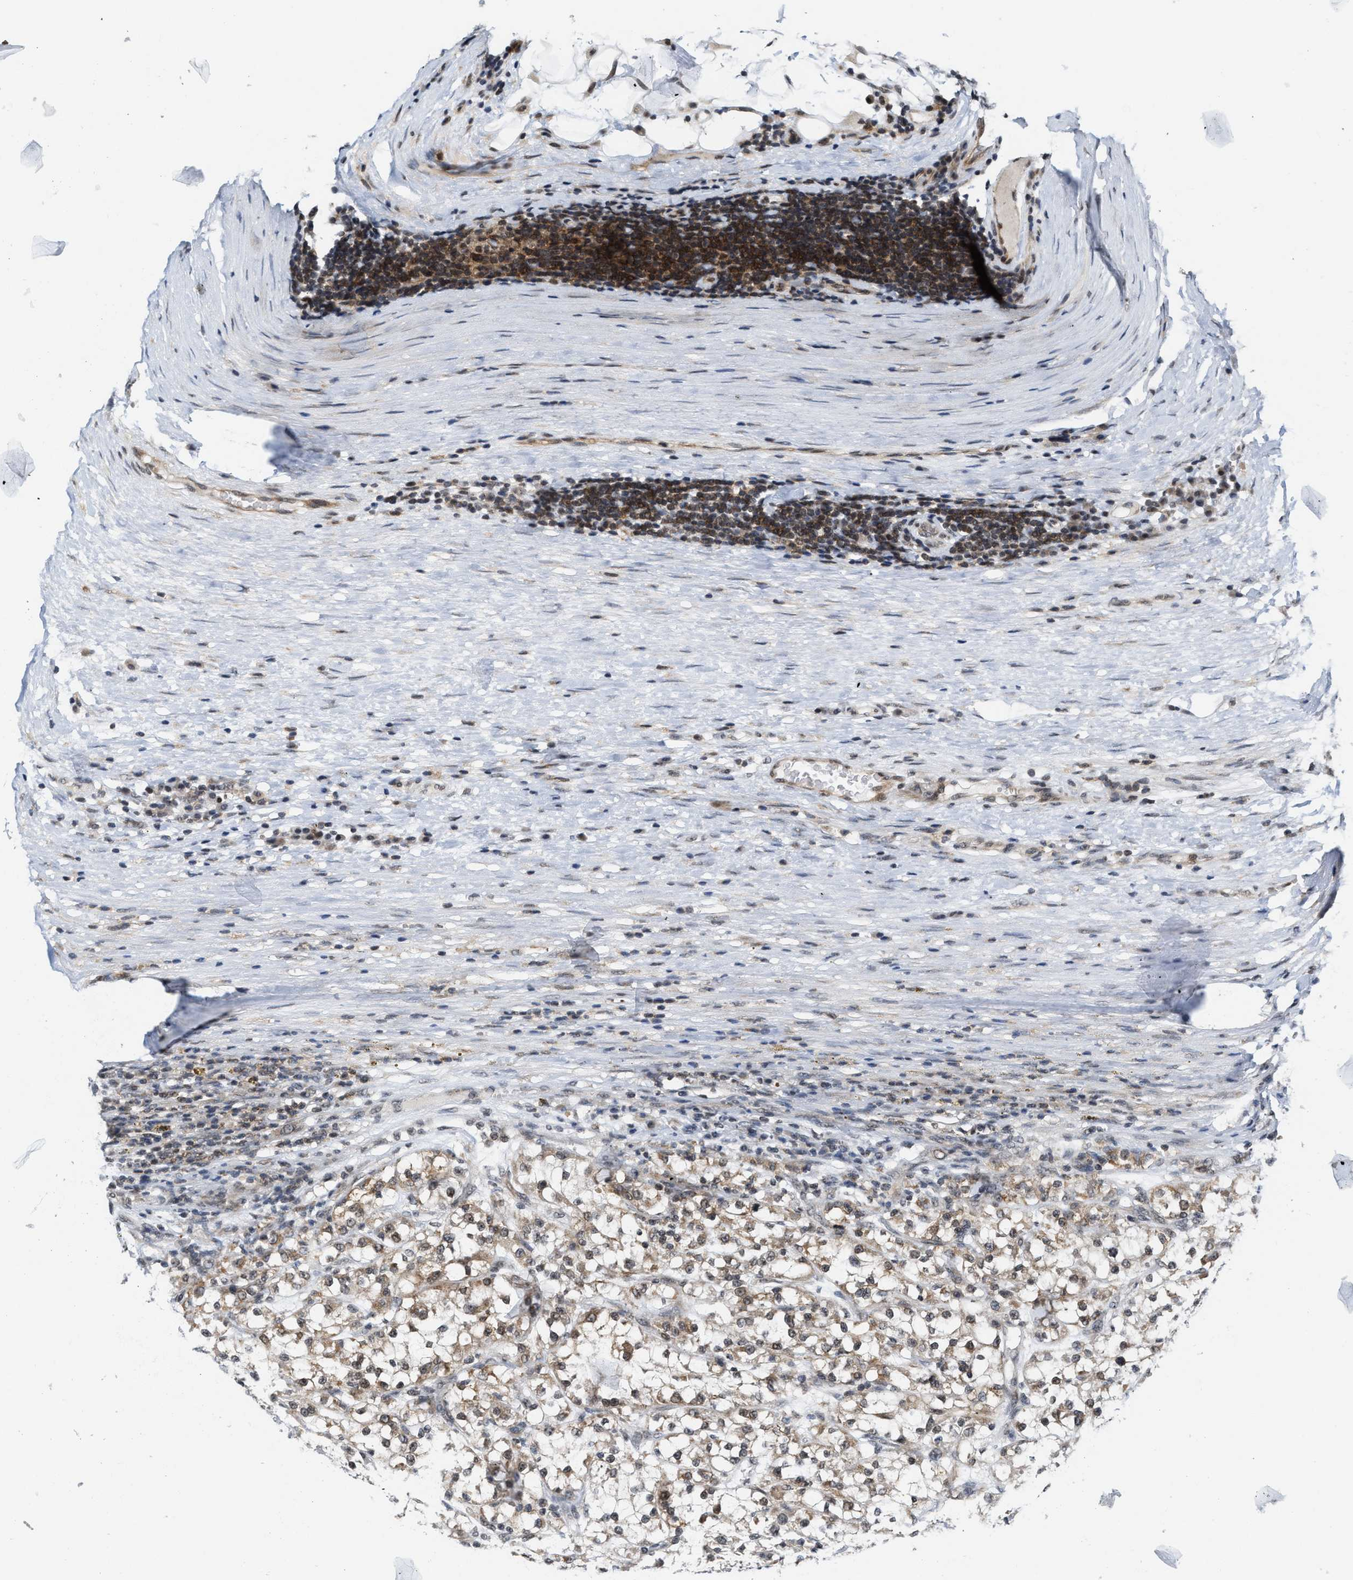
{"staining": {"intensity": "moderate", "quantity": ">75%", "location": "cytoplasmic/membranous,nuclear"}, "tissue": "renal cancer", "cell_type": "Tumor cells", "image_type": "cancer", "snomed": [{"axis": "morphology", "description": "Adenocarcinoma, NOS"}, {"axis": "topography", "description": "Kidney"}], "caption": "A high-resolution image shows immunohistochemistry (IHC) staining of adenocarcinoma (renal), which exhibits moderate cytoplasmic/membranous and nuclear expression in approximately >75% of tumor cells.", "gene": "ANKRD6", "patient": {"sex": "female", "age": 52}}